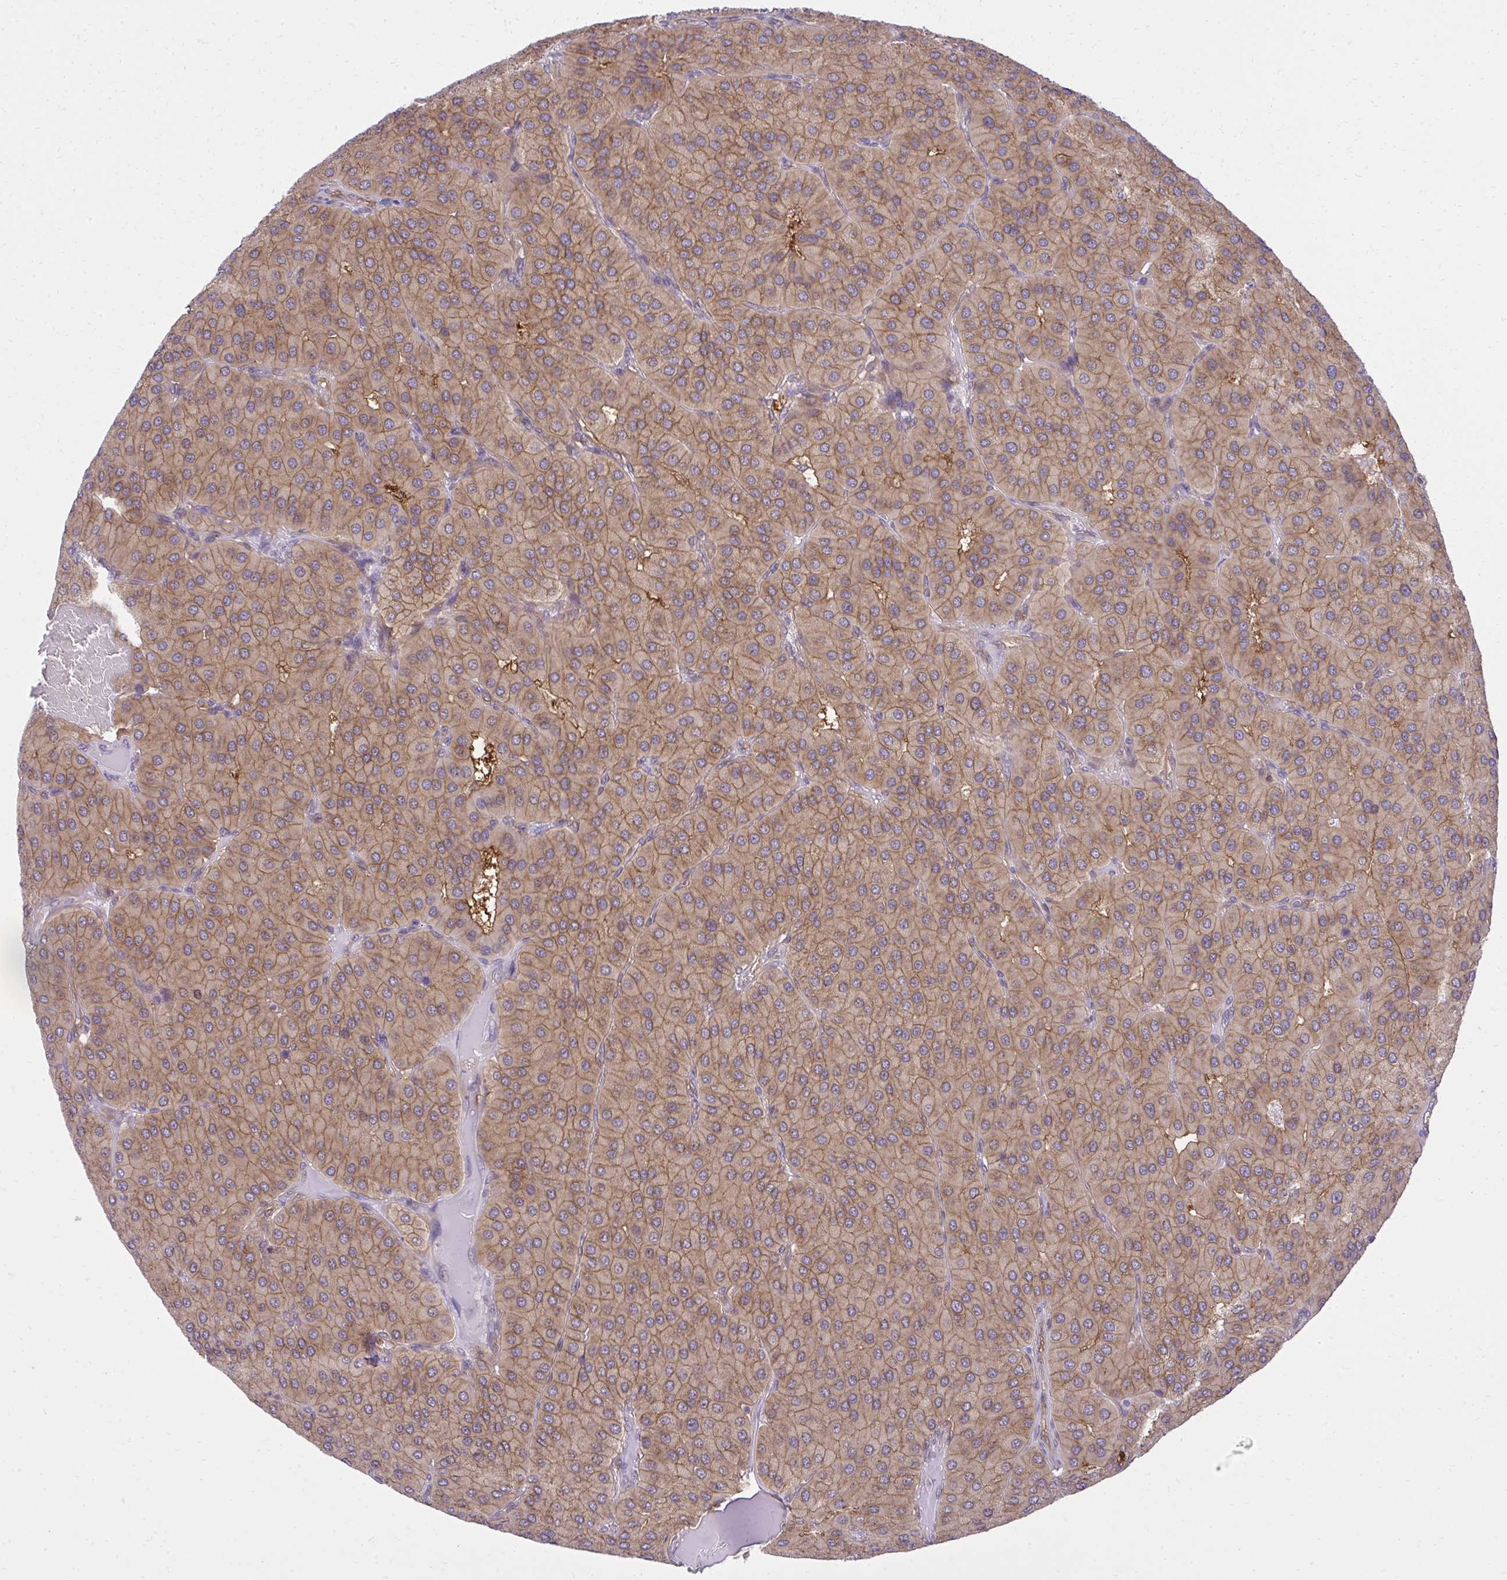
{"staining": {"intensity": "moderate", "quantity": ">75%", "location": "cytoplasmic/membranous"}, "tissue": "parathyroid gland", "cell_type": "Glandular cells", "image_type": "normal", "snomed": [{"axis": "morphology", "description": "Normal tissue, NOS"}, {"axis": "morphology", "description": "Adenoma, NOS"}, {"axis": "topography", "description": "Parathyroid gland"}], "caption": "Protein expression analysis of benign human parathyroid gland reveals moderate cytoplasmic/membranous positivity in about >75% of glandular cells.", "gene": "PPP5C", "patient": {"sex": "female", "age": 86}}